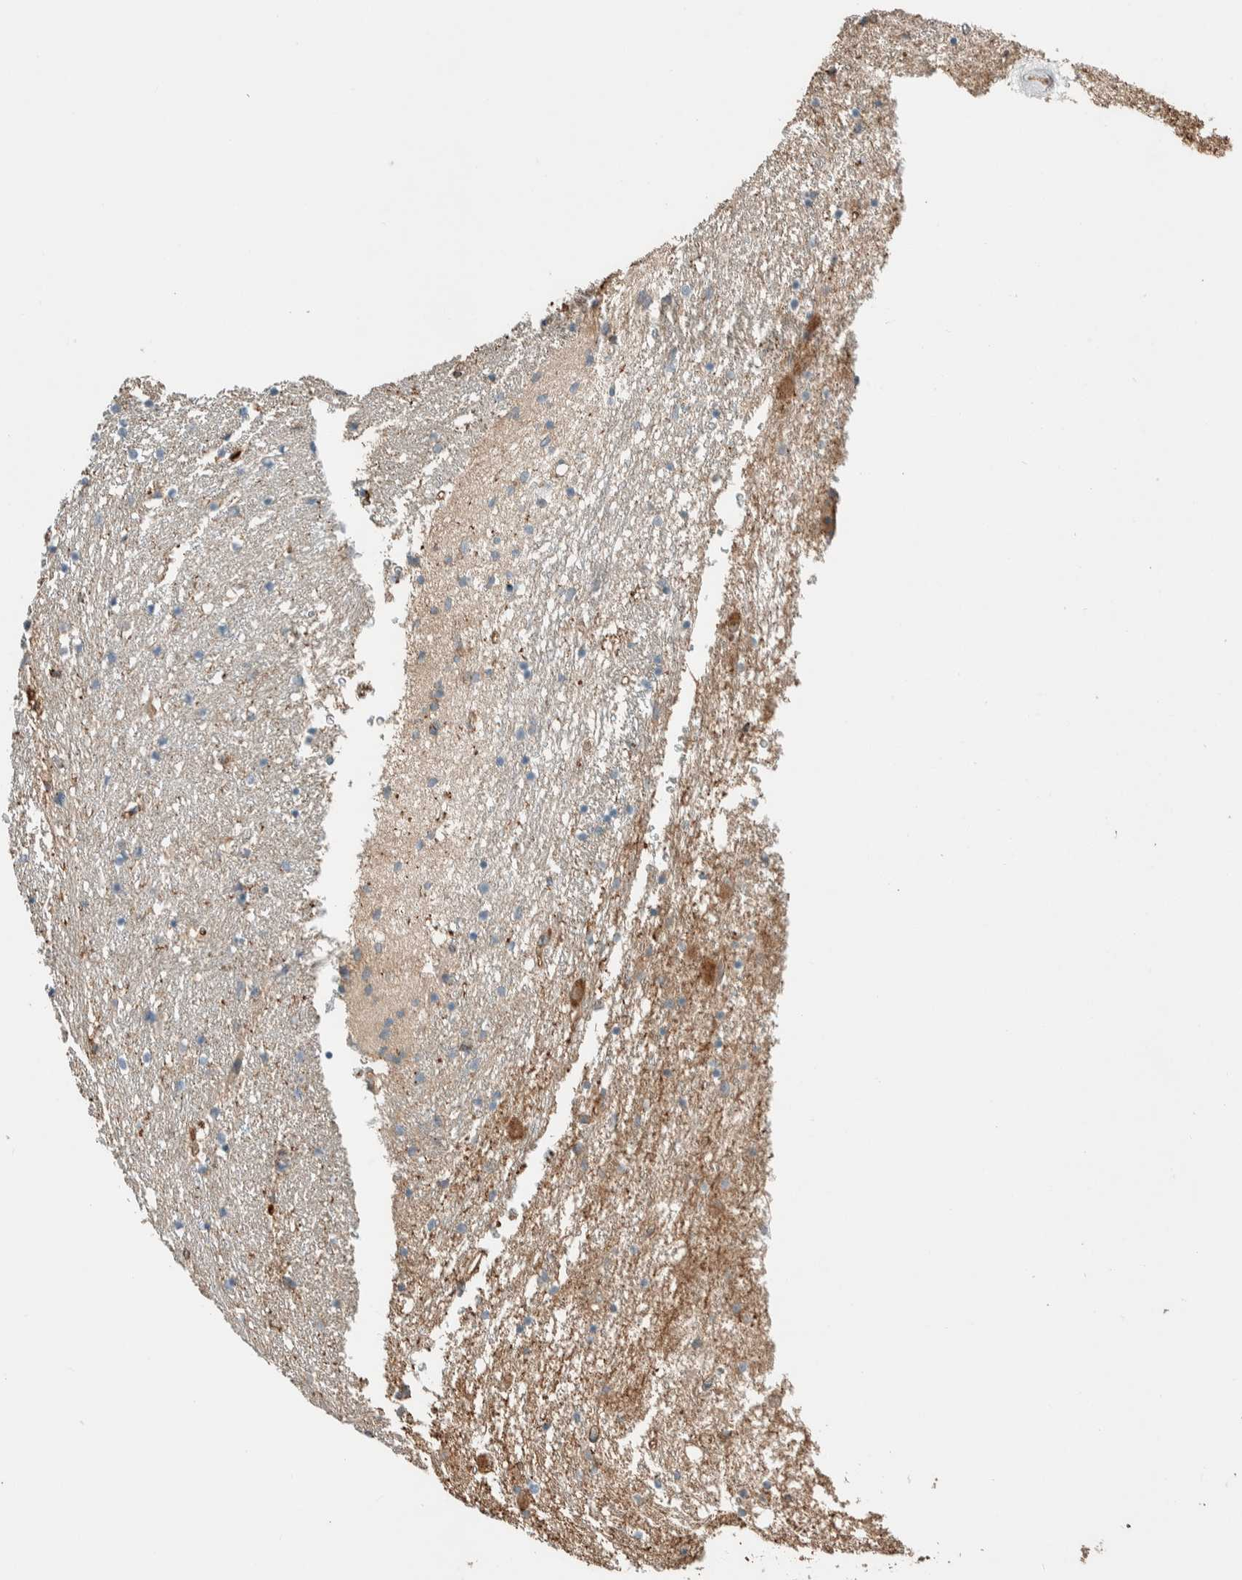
{"staining": {"intensity": "weak", "quantity": "25%-75%", "location": "cytoplasmic/membranous"}, "tissue": "caudate", "cell_type": "Glial cells", "image_type": "normal", "snomed": [{"axis": "morphology", "description": "Normal tissue, NOS"}, {"axis": "topography", "description": "Lateral ventricle wall"}], "caption": "The histopathology image shows staining of benign caudate, revealing weak cytoplasmic/membranous protein expression (brown color) within glial cells. (Brightfield microscopy of DAB IHC at high magnification).", "gene": "CTBP2", "patient": {"sex": "female", "age": 54}}